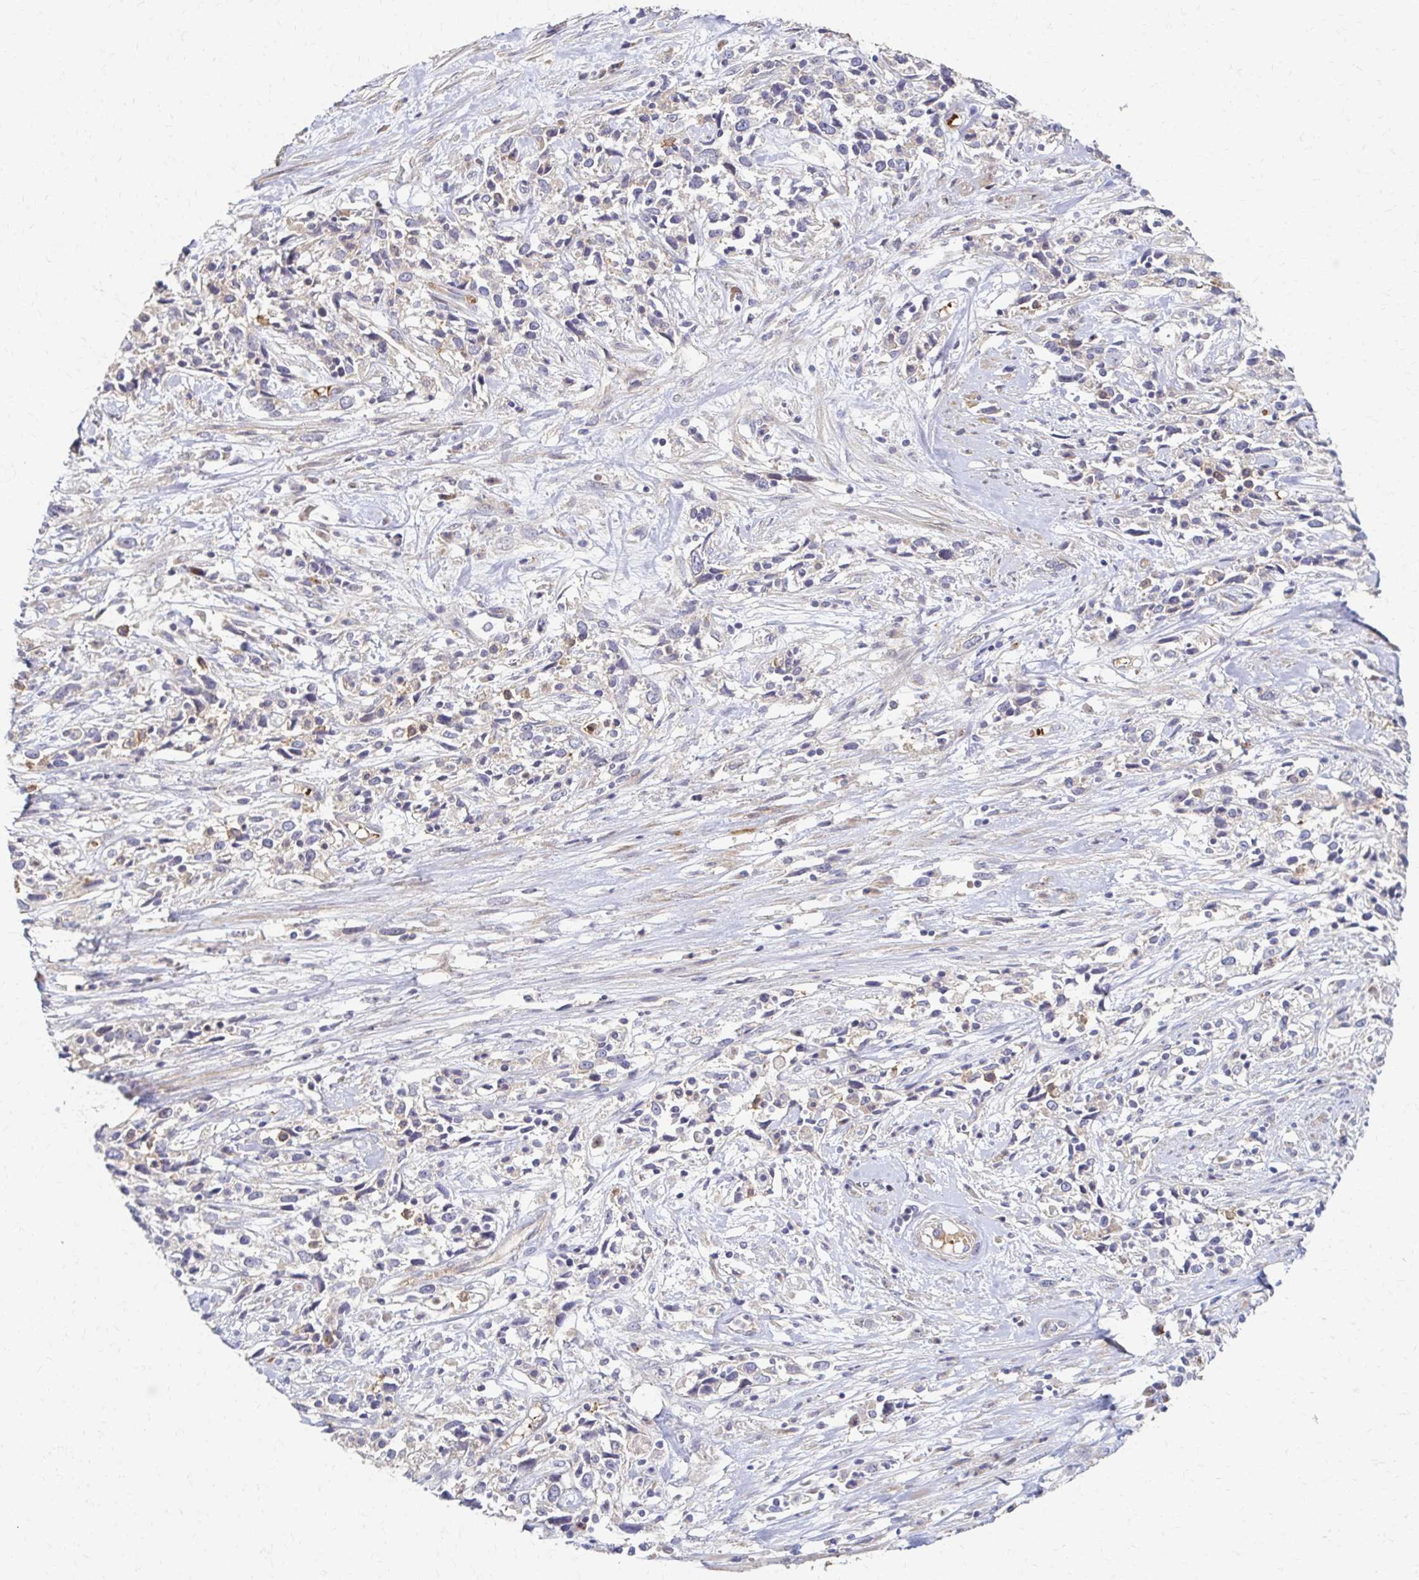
{"staining": {"intensity": "weak", "quantity": "<25%", "location": "cytoplasmic/membranous"}, "tissue": "cervical cancer", "cell_type": "Tumor cells", "image_type": "cancer", "snomed": [{"axis": "morphology", "description": "Adenocarcinoma, NOS"}, {"axis": "topography", "description": "Cervix"}], "caption": "DAB immunohistochemical staining of human cervical adenocarcinoma demonstrates no significant expression in tumor cells.", "gene": "SKA2", "patient": {"sex": "female", "age": 40}}